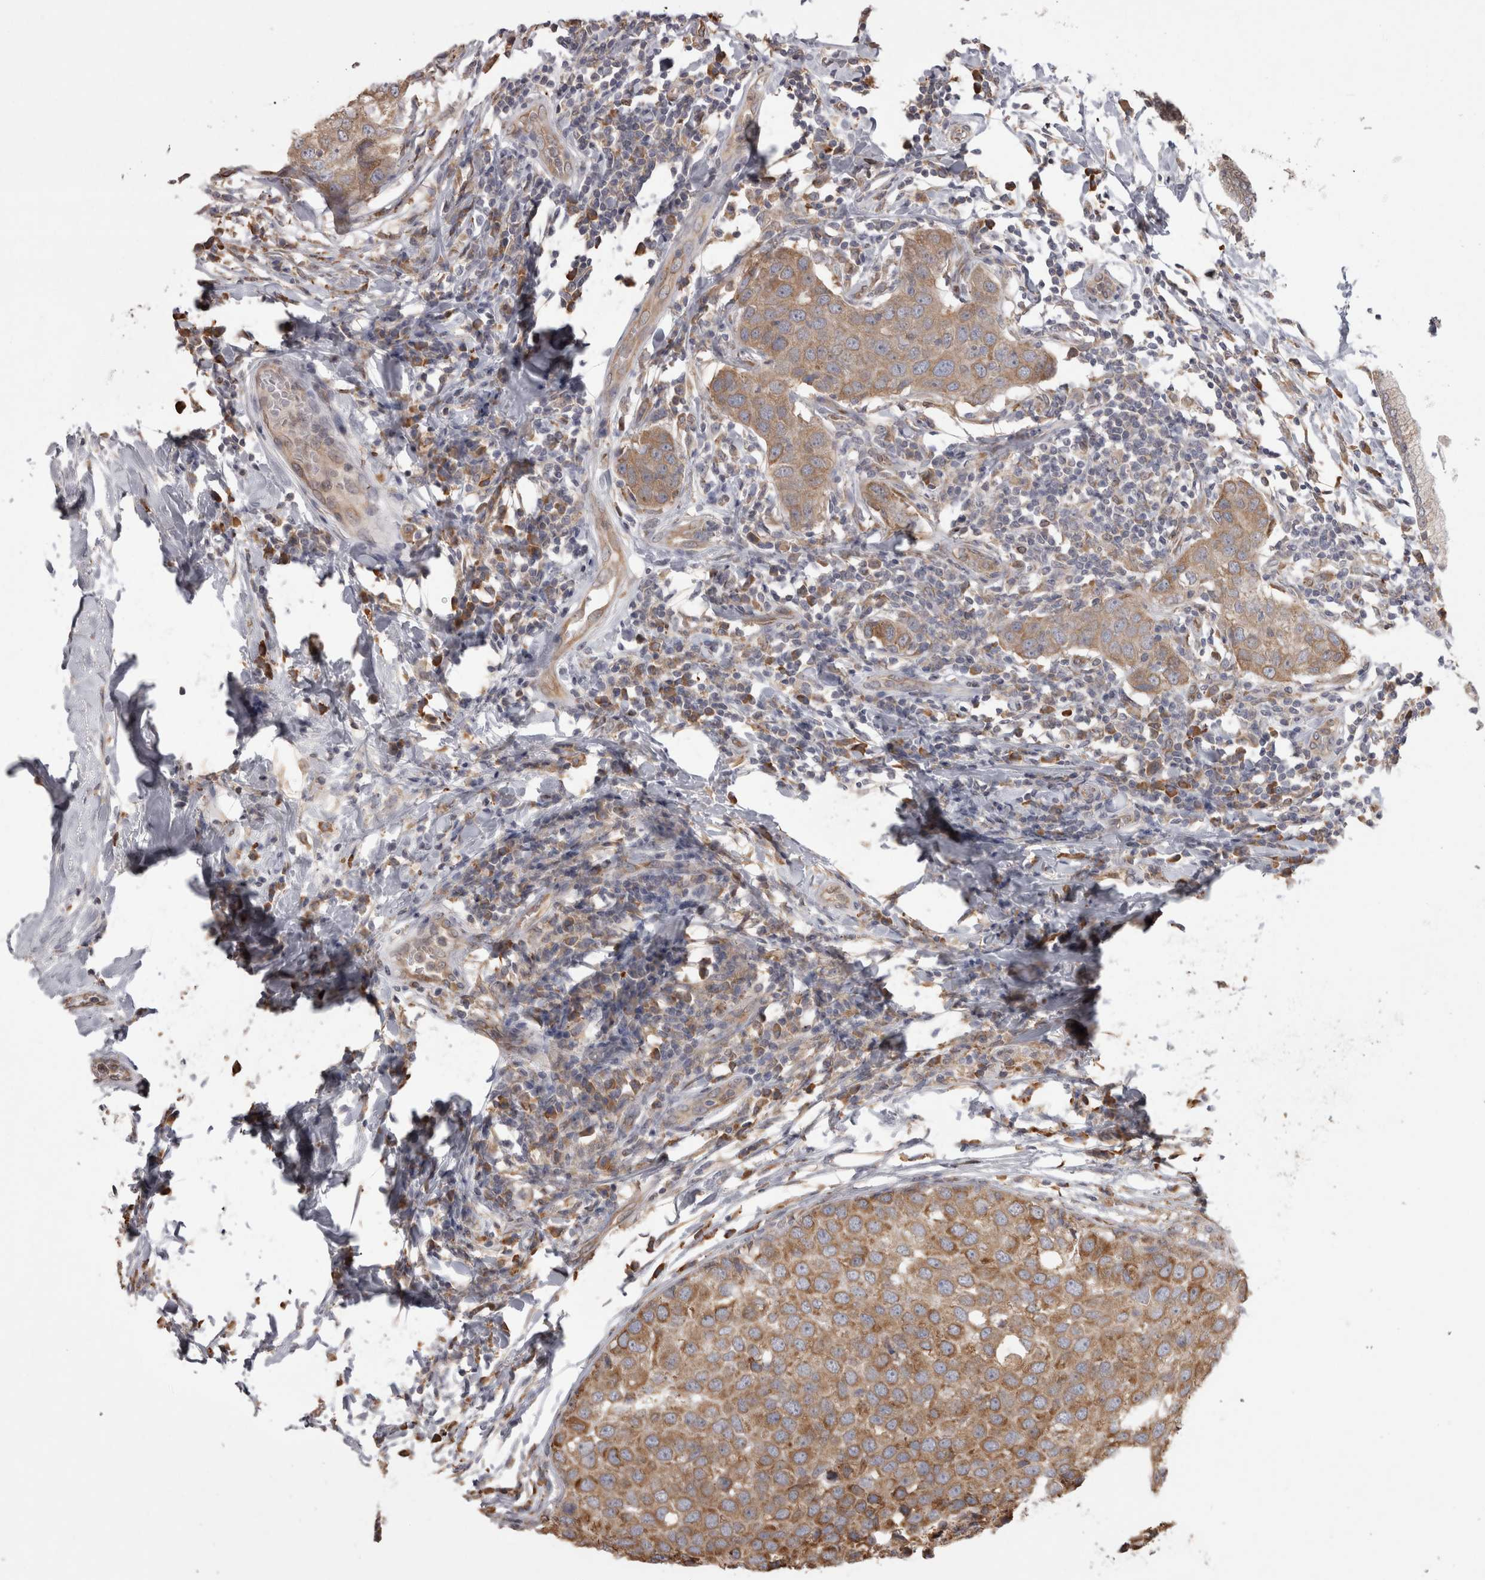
{"staining": {"intensity": "moderate", "quantity": ">75%", "location": "cytoplasmic/membranous"}, "tissue": "breast cancer", "cell_type": "Tumor cells", "image_type": "cancer", "snomed": [{"axis": "morphology", "description": "Duct carcinoma"}, {"axis": "topography", "description": "Breast"}], "caption": "Immunohistochemistry (IHC) histopathology image of human breast cancer stained for a protein (brown), which displays medium levels of moderate cytoplasmic/membranous expression in about >75% of tumor cells.", "gene": "PON2", "patient": {"sex": "female", "age": 27}}